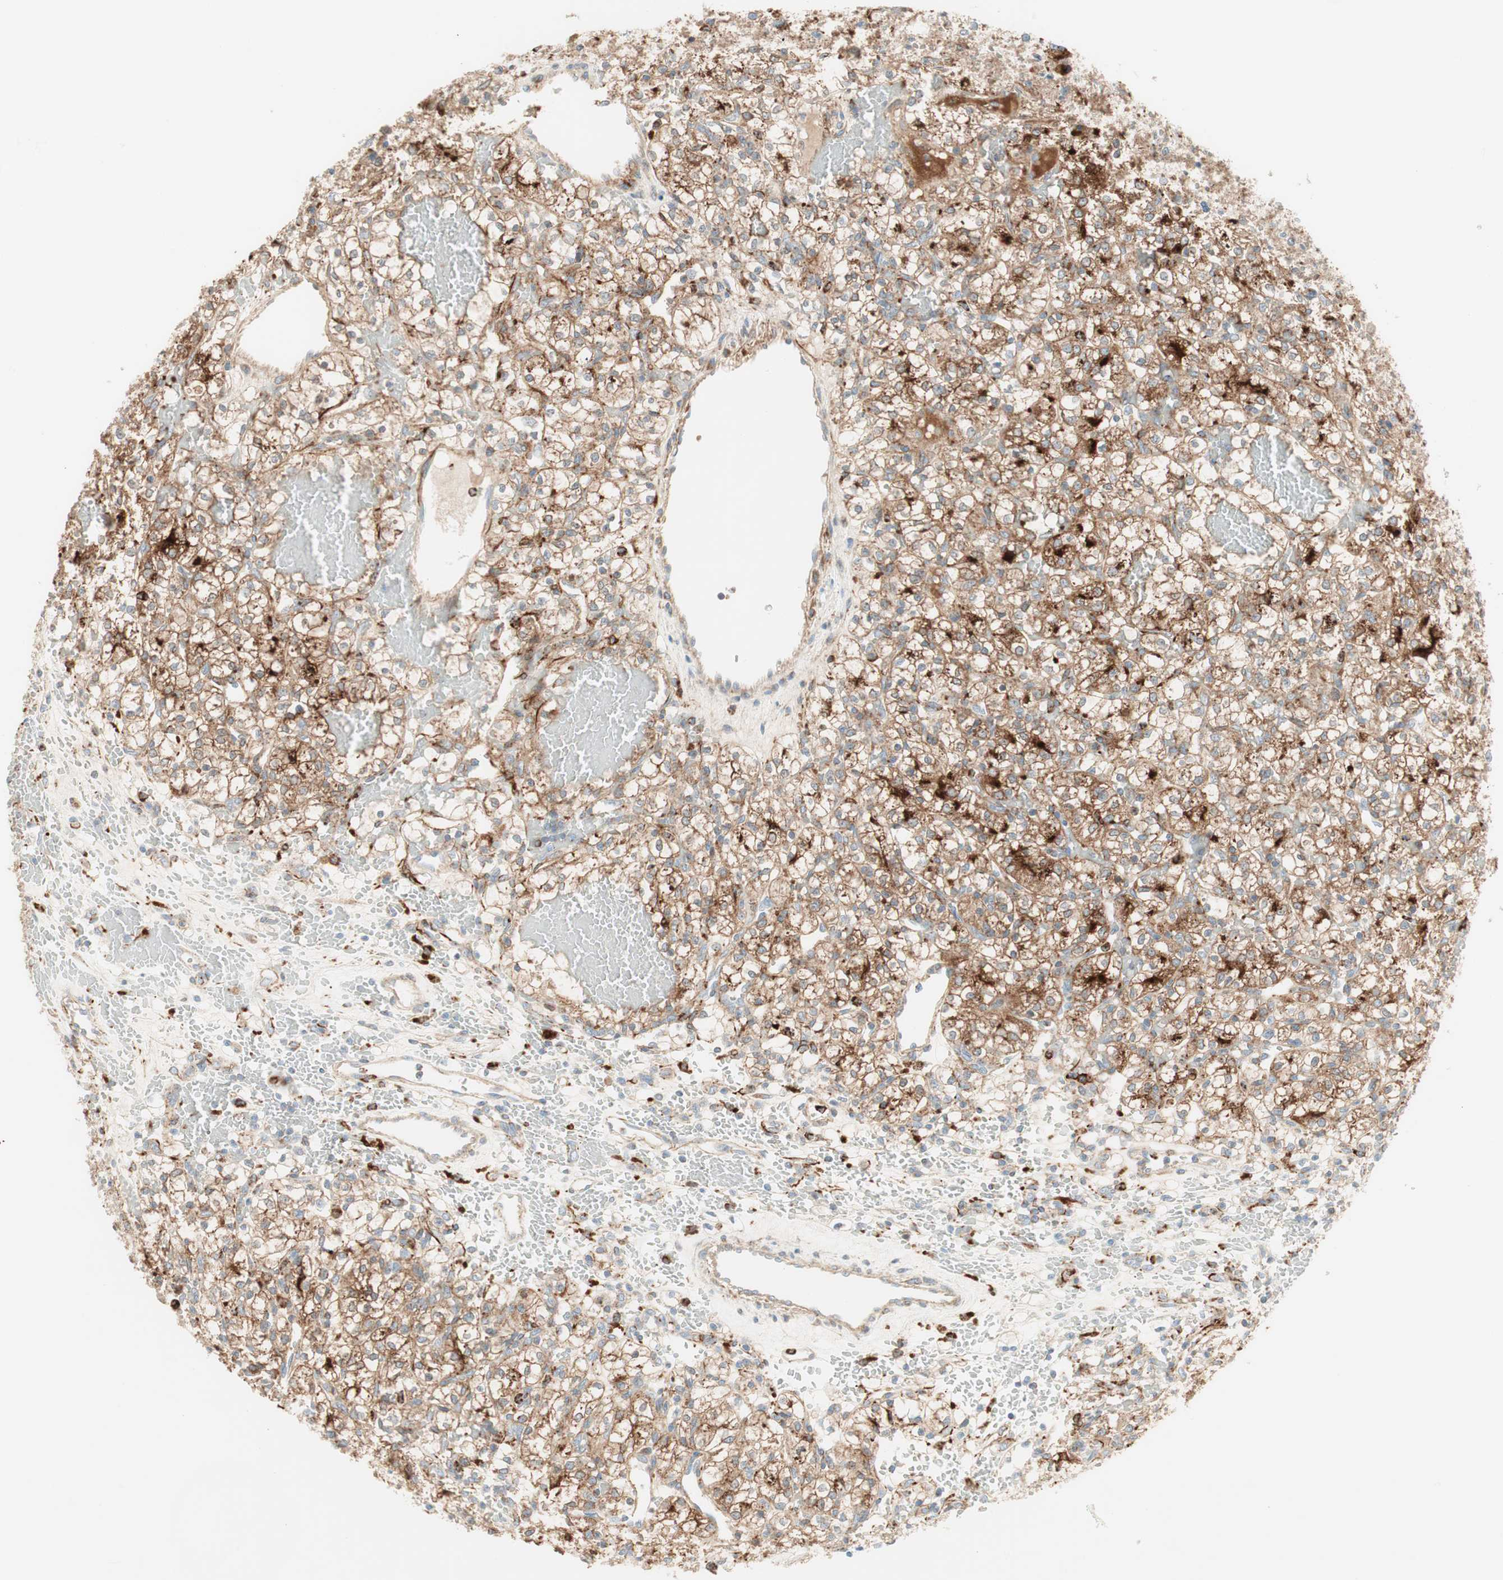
{"staining": {"intensity": "moderate", "quantity": ">75%", "location": "cytoplasmic/membranous"}, "tissue": "renal cancer", "cell_type": "Tumor cells", "image_type": "cancer", "snomed": [{"axis": "morphology", "description": "Adenocarcinoma, NOS"}, {"axis": "topography", "description": "Kidney"}], "caption": "Renal adenocarcinoma stained with IHC shows moderate cytoplasmic/membranous staining in about >75% of tumor cells.", "gene": "ATP6V1G1", "patient": {"sex": "female", "age": 60}}